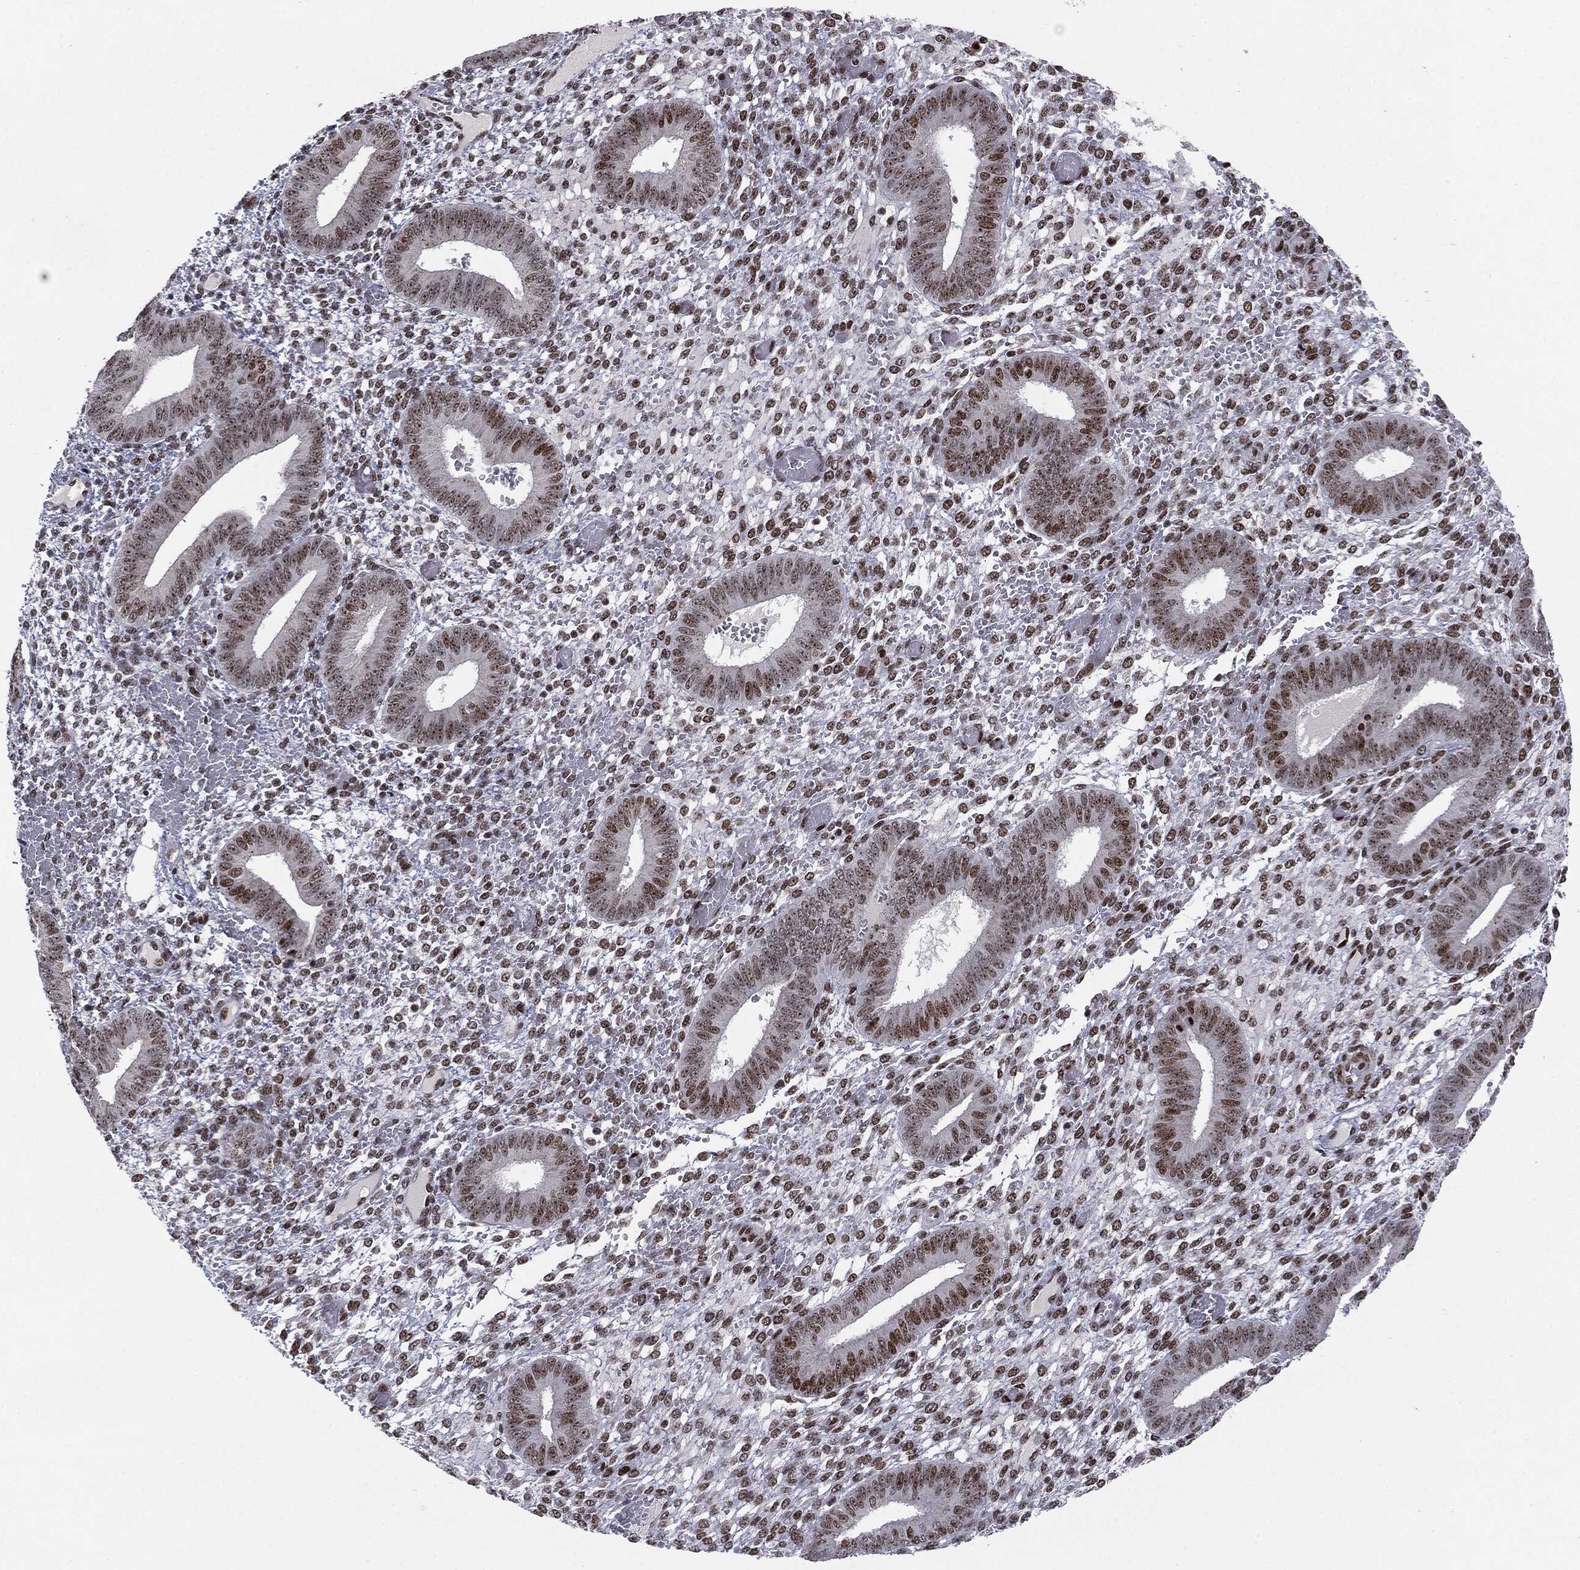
{"staining": {"intensity": "moderate", "quantity": ">75%", "location": "nuclear"}, "tissue": "endometrium", "cell_type": "Cells in endometrial stroma", "image_type": "normal", "snomed": [{"axis": "morphology", "description": "Normal tissue, NOS"}, {"axis": "topography", "description": "Endometrium"}], "caption": "Immunohistochemistry (IHC) micrograph of normal endometrium: endometrium stained using IHC demonstrates medium levels of moderate protein expression localized specifically in the nuclear of cells in endometrial stroma, appearing as a nuclear brown color.", "gene": "MDC1", "patient": {"sex": "female", "age": 42}}